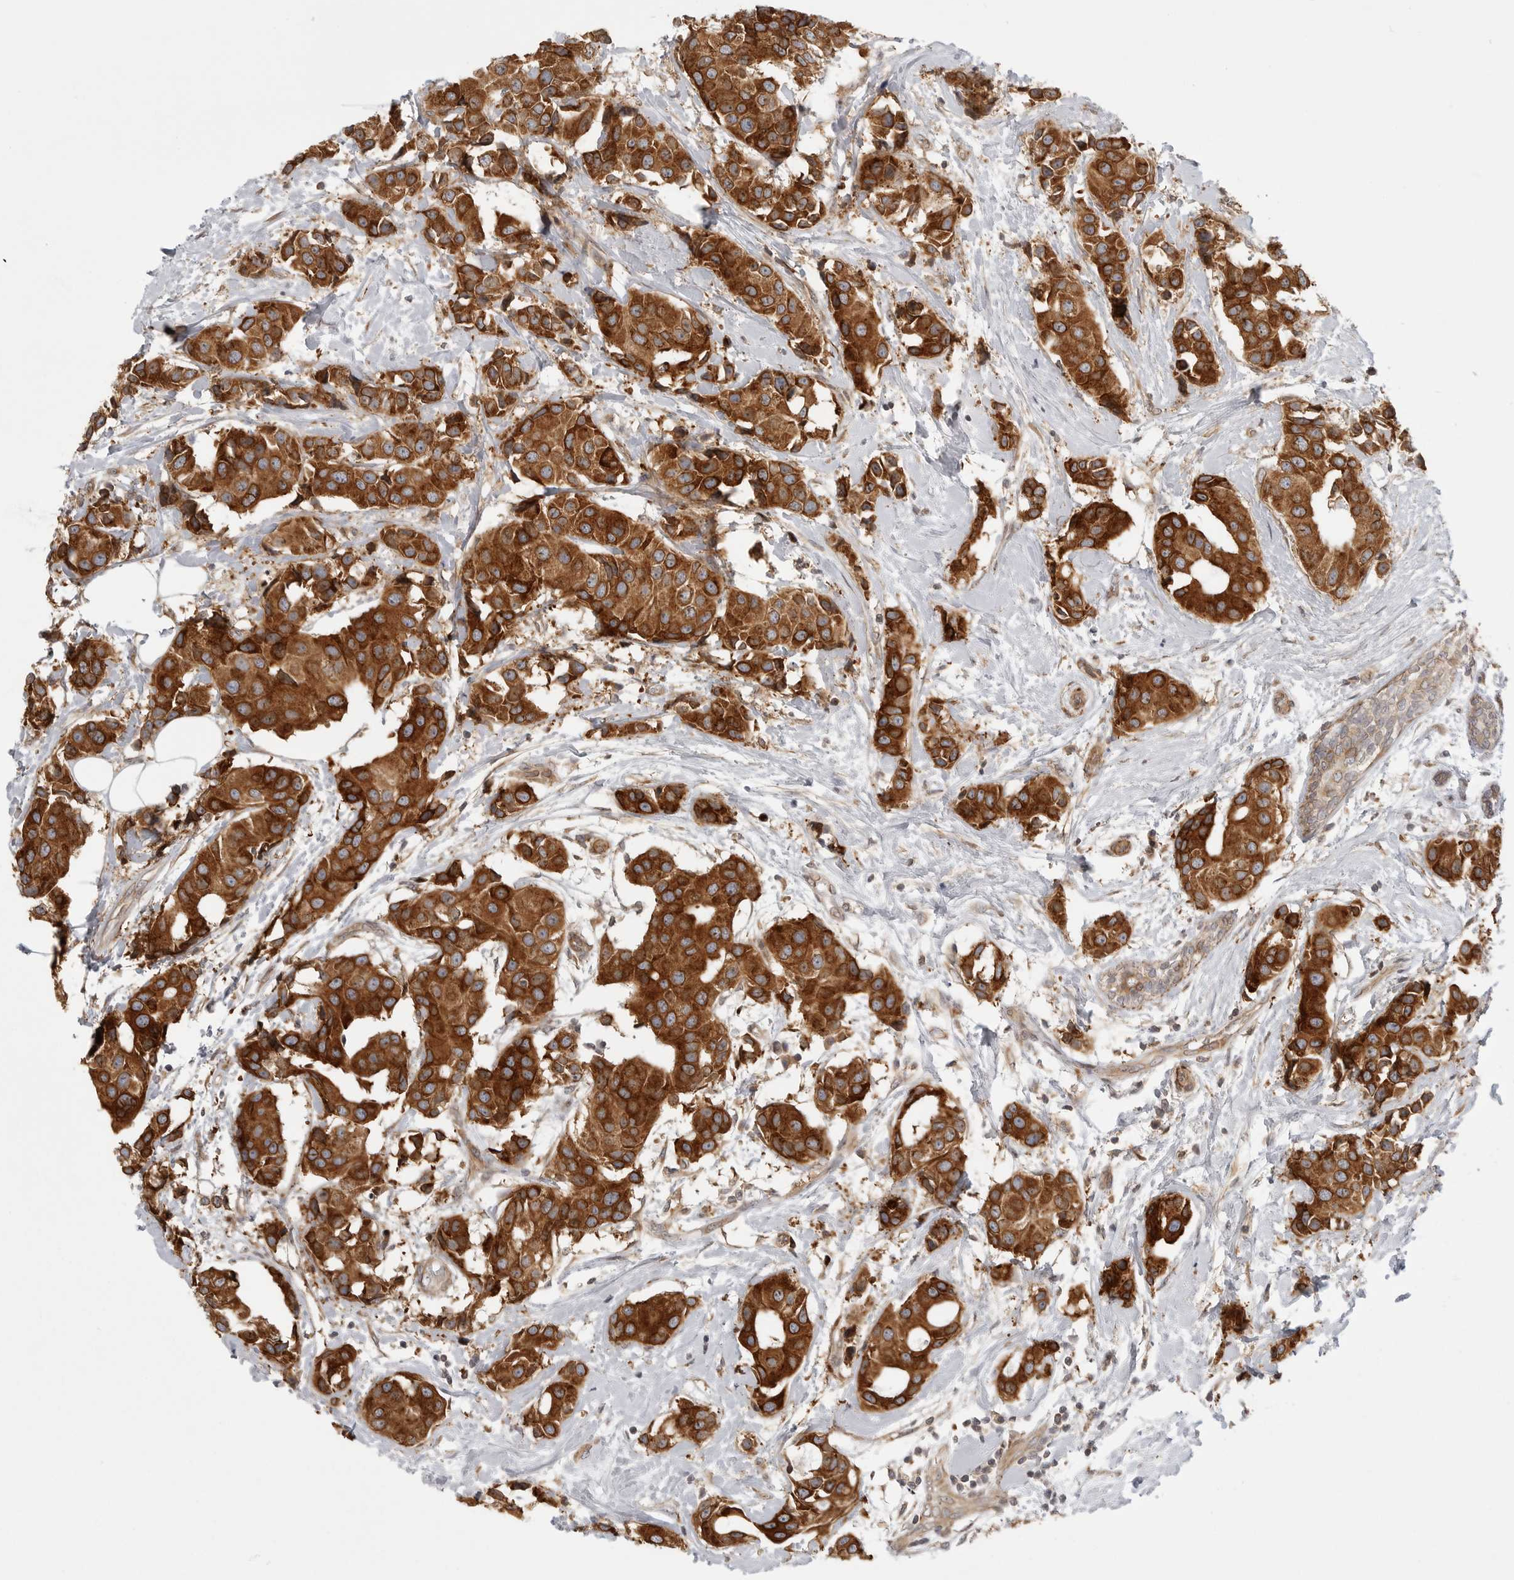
{"staining": {"intensity": "strong", "quantity": ">75%", "location": "cytoplasmic/membranous"}, "tissue": "breast cancer", "cell_type": "Tumor cells", "image_type": "cancer", "snomed": [{"axis": "morphology", "description": "Normal tissue, NOS"}, {"axis": "morphology", "description": "Duct carcinoma"}, {"axis": "topography", "description": "Breast"}], "caption": "Breast cancer was stained to show a protein in brown. There is high levels of strong cytoplasmic/membranous positivity in approximately >75% of tumor cells.", "gene": "CERS2", "patient": {"sex": "female", "age": 39}}